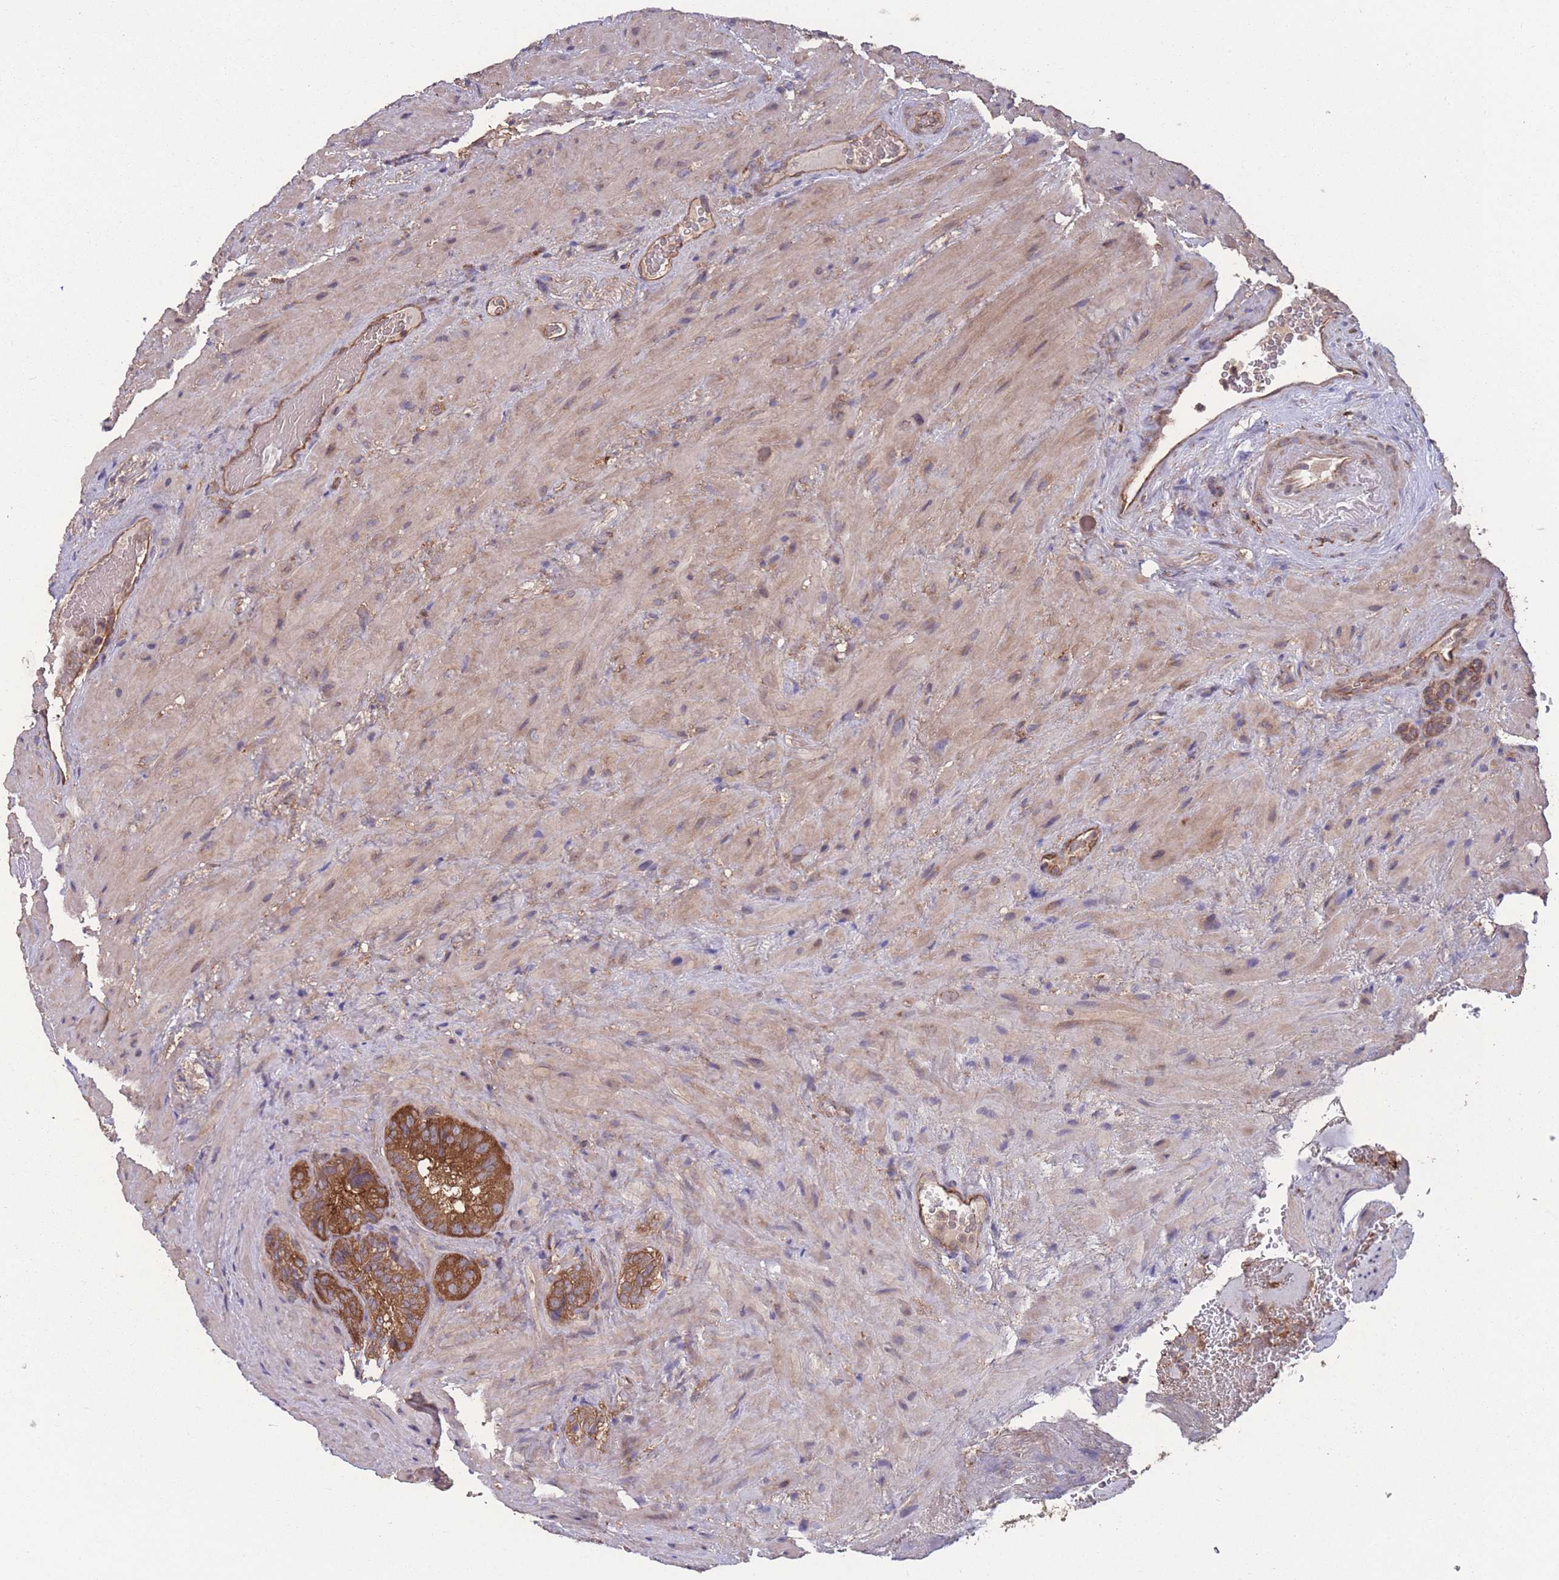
{"staining": {"intensity": "strong", "quantity": ">75%", "location": "cytoplasmic/membranous"}, "tissue": "seminal vesicle", "cell_type": "Glandular cells", "image_type": "normal", "snomed": [{"axis": "morphology", "description": "Normal tissue, NOS"}, {"axis": "topography", "description": "Seminal veicle"}, {"axis": "topography", "description": "Peripheral nerve tissue"}], "caption": "Immunohistochemical staining of benign human seminal vesicle demonstrates >75% levels of strong cytoplasmic/membranous protein staining in about >75% of glandular cells.", "gene": "ZPR1", "patient": {"sex": "male", "age": 67}}